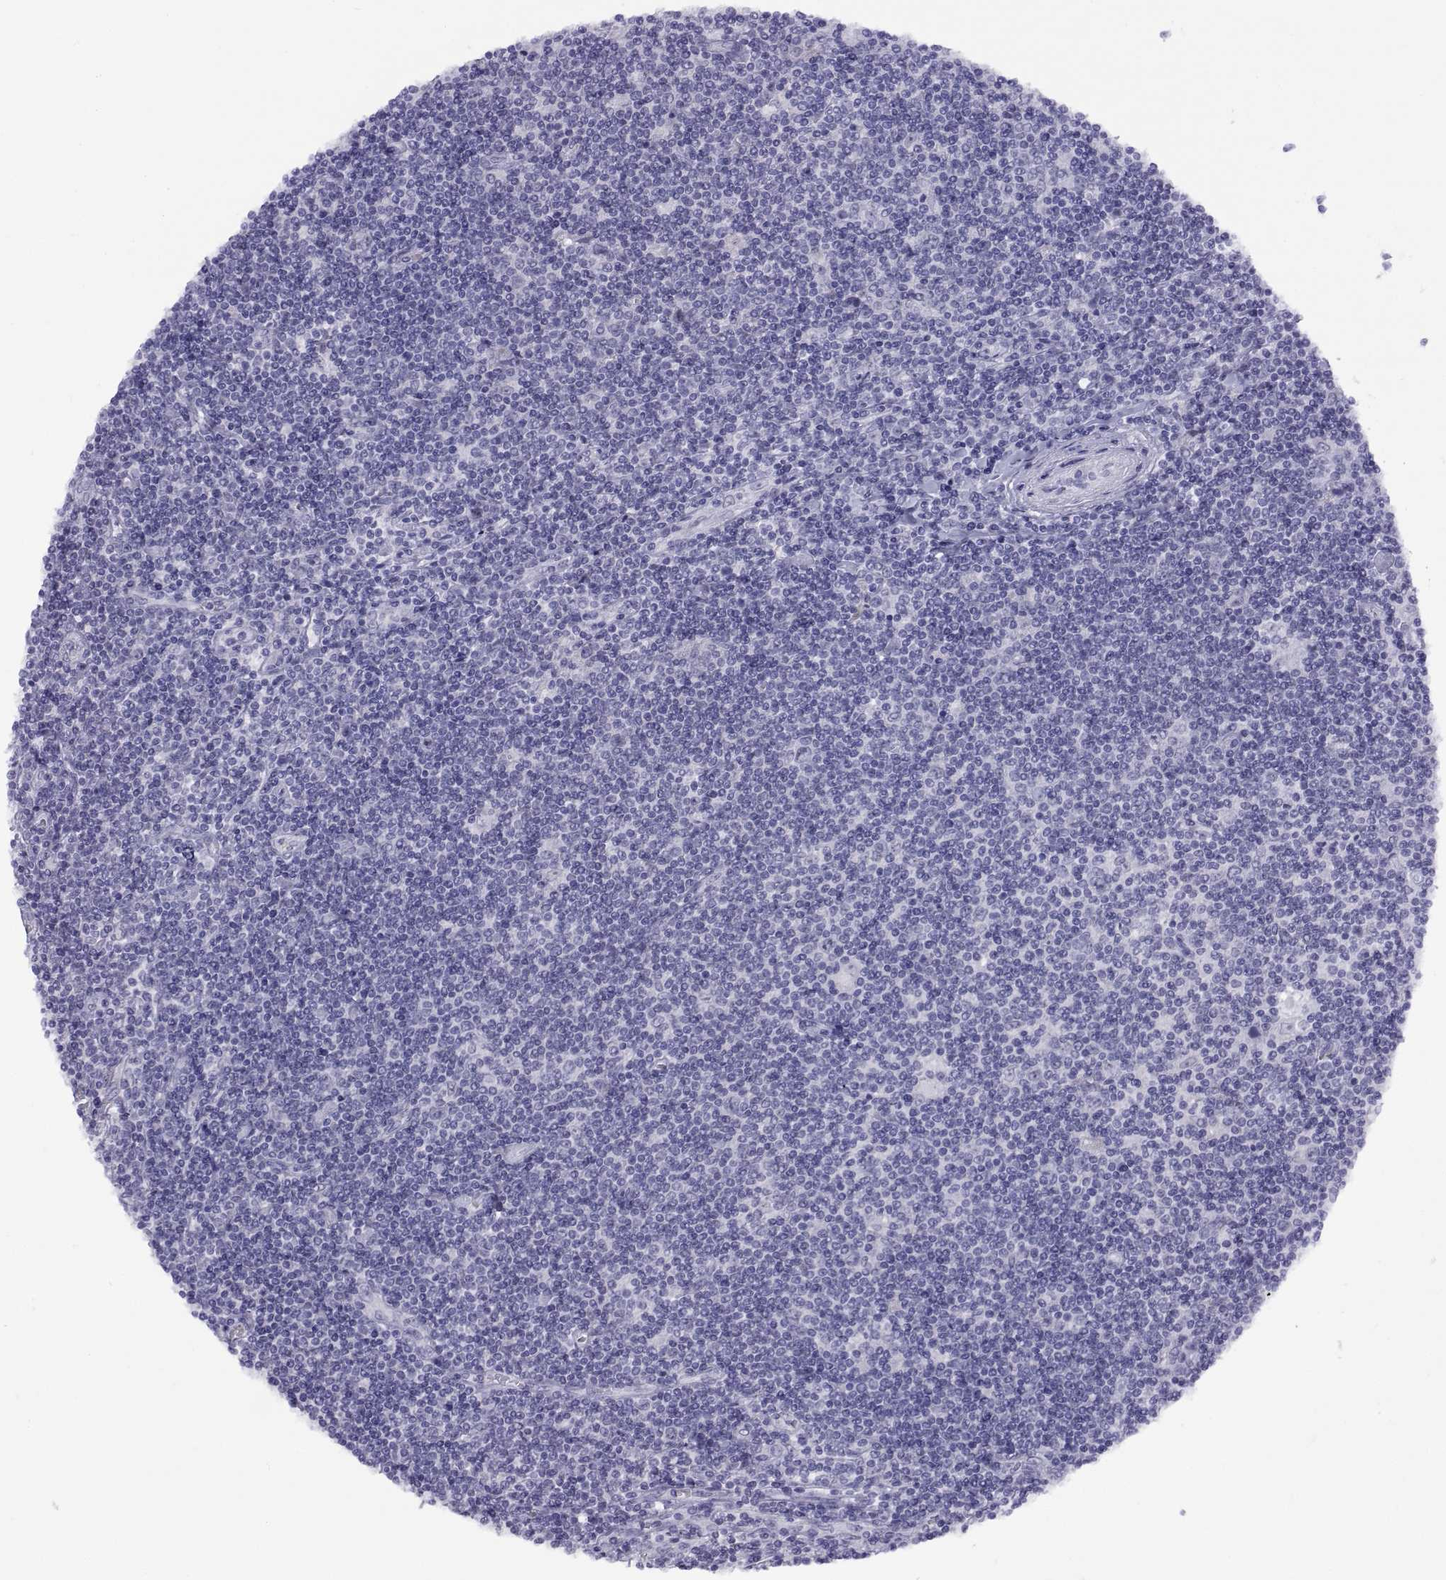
{"staining": {"intensity": "negative", "quantity": "none", "location": "none"}, "tissue": "lymphoma", "cell_type": "Tumor cells", "image_type": "cancer", "snomed": [{"axis": "morphology", "description": "Hodgkin's disease, NOS"}, {"axis": "topography", "description": "Lymph node"}], "caption": "DAB (3,3'-diaminobenzidine) immunohistochemical staining of human Hodgkin's disease shows no significant expression in tumor cells.", "gene": "VSX2", "patient": {"sex": "male", "age": 40}}